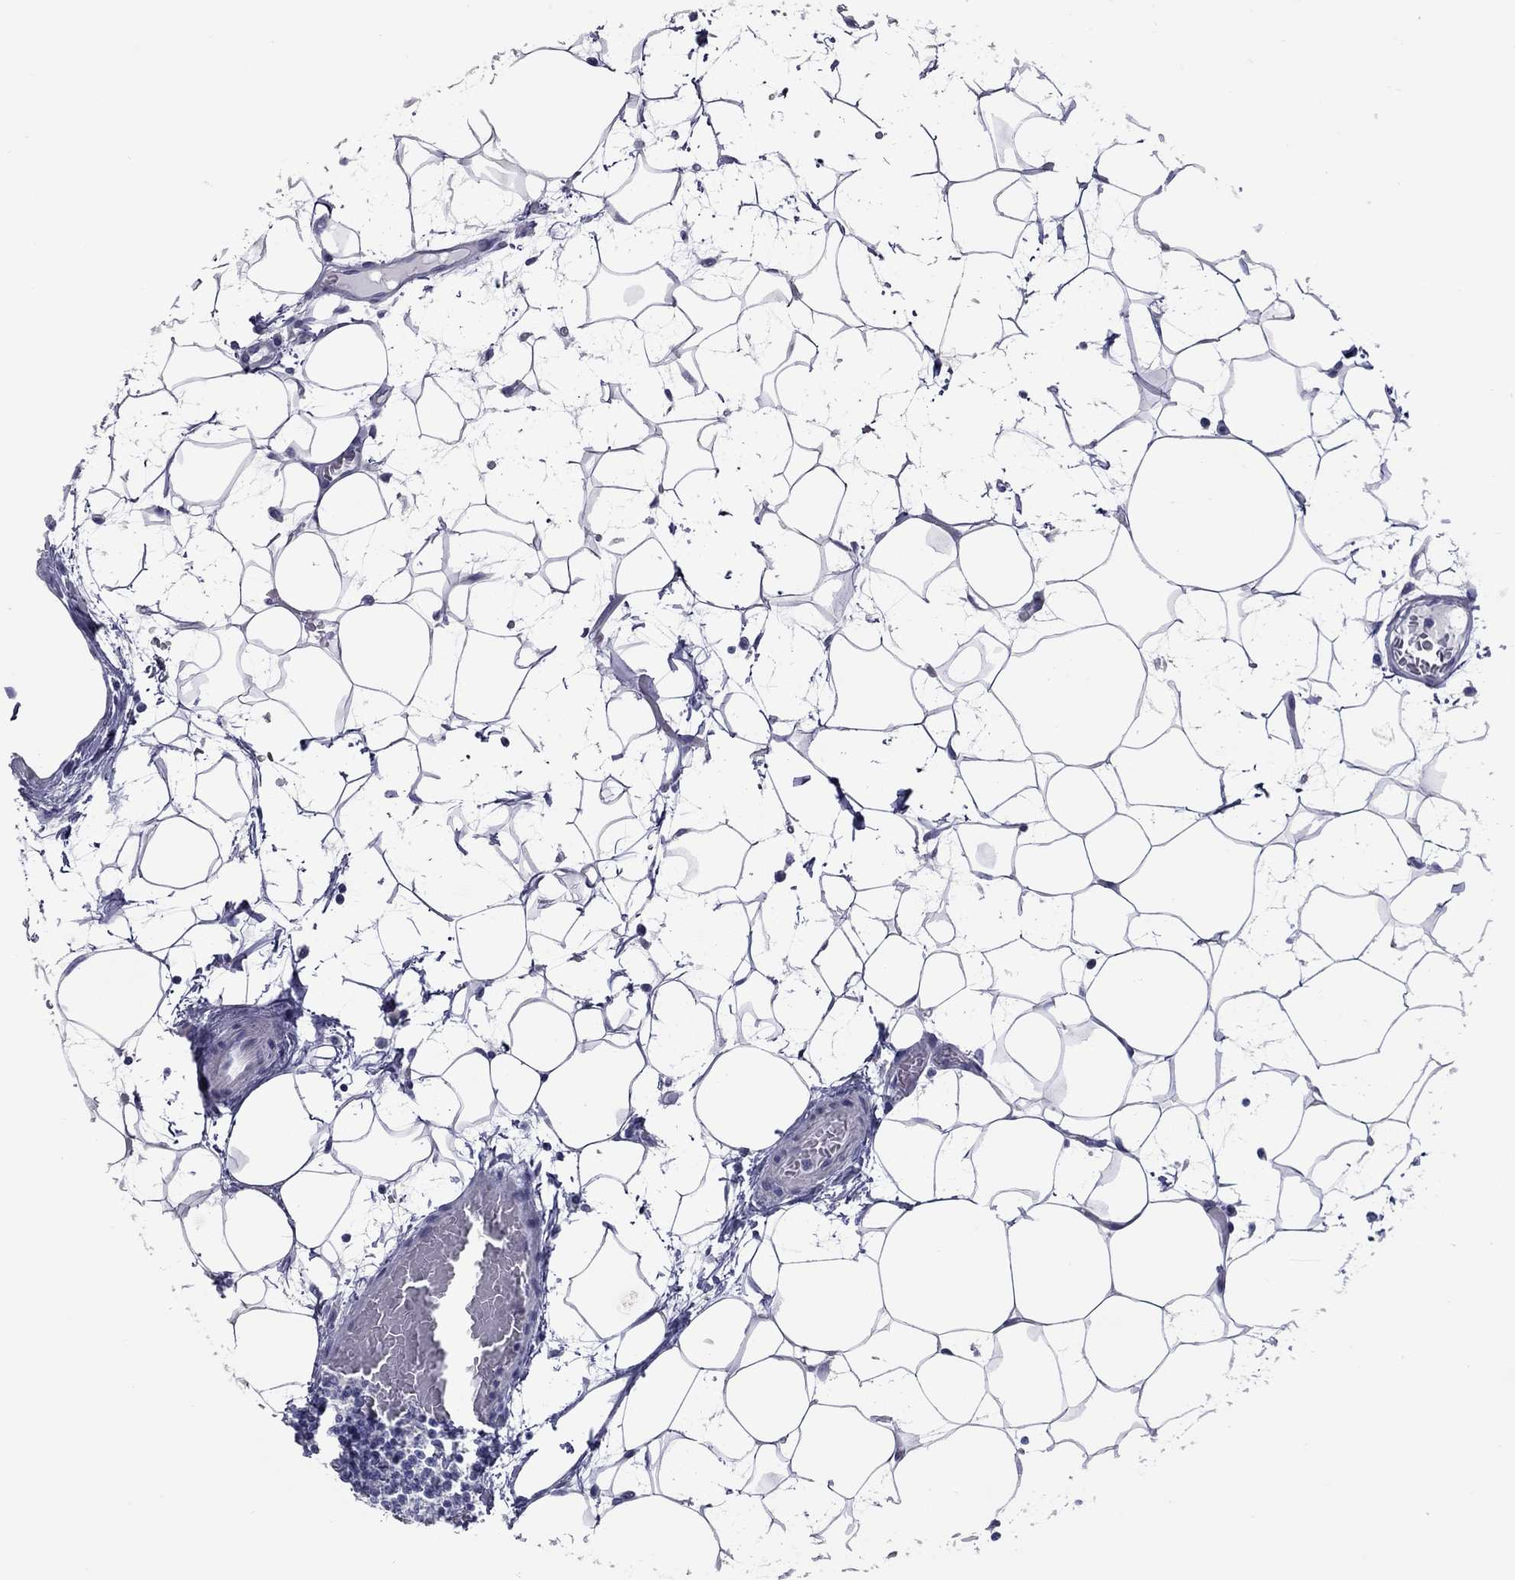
{"staining": {"intensity": "negative", "quantity": "none", "location": "none"}, "tissue": "lymph node", "cell_type": "Germinal center cells", "image_type": "normal", "snomed": [{"axis": "morphology", "description": "Normal tissue, NOS"}, {"axis": "topography", "description": "Lymph node"}], "caption": "DAB (3,3'-diaminobenzidine) immunohistochemical staining of unremarkable lymph node exhibits no significant positivity in germinal center cells.", "gene": "KIRREL2", "patient": {"sex": "female", "age": 72}}